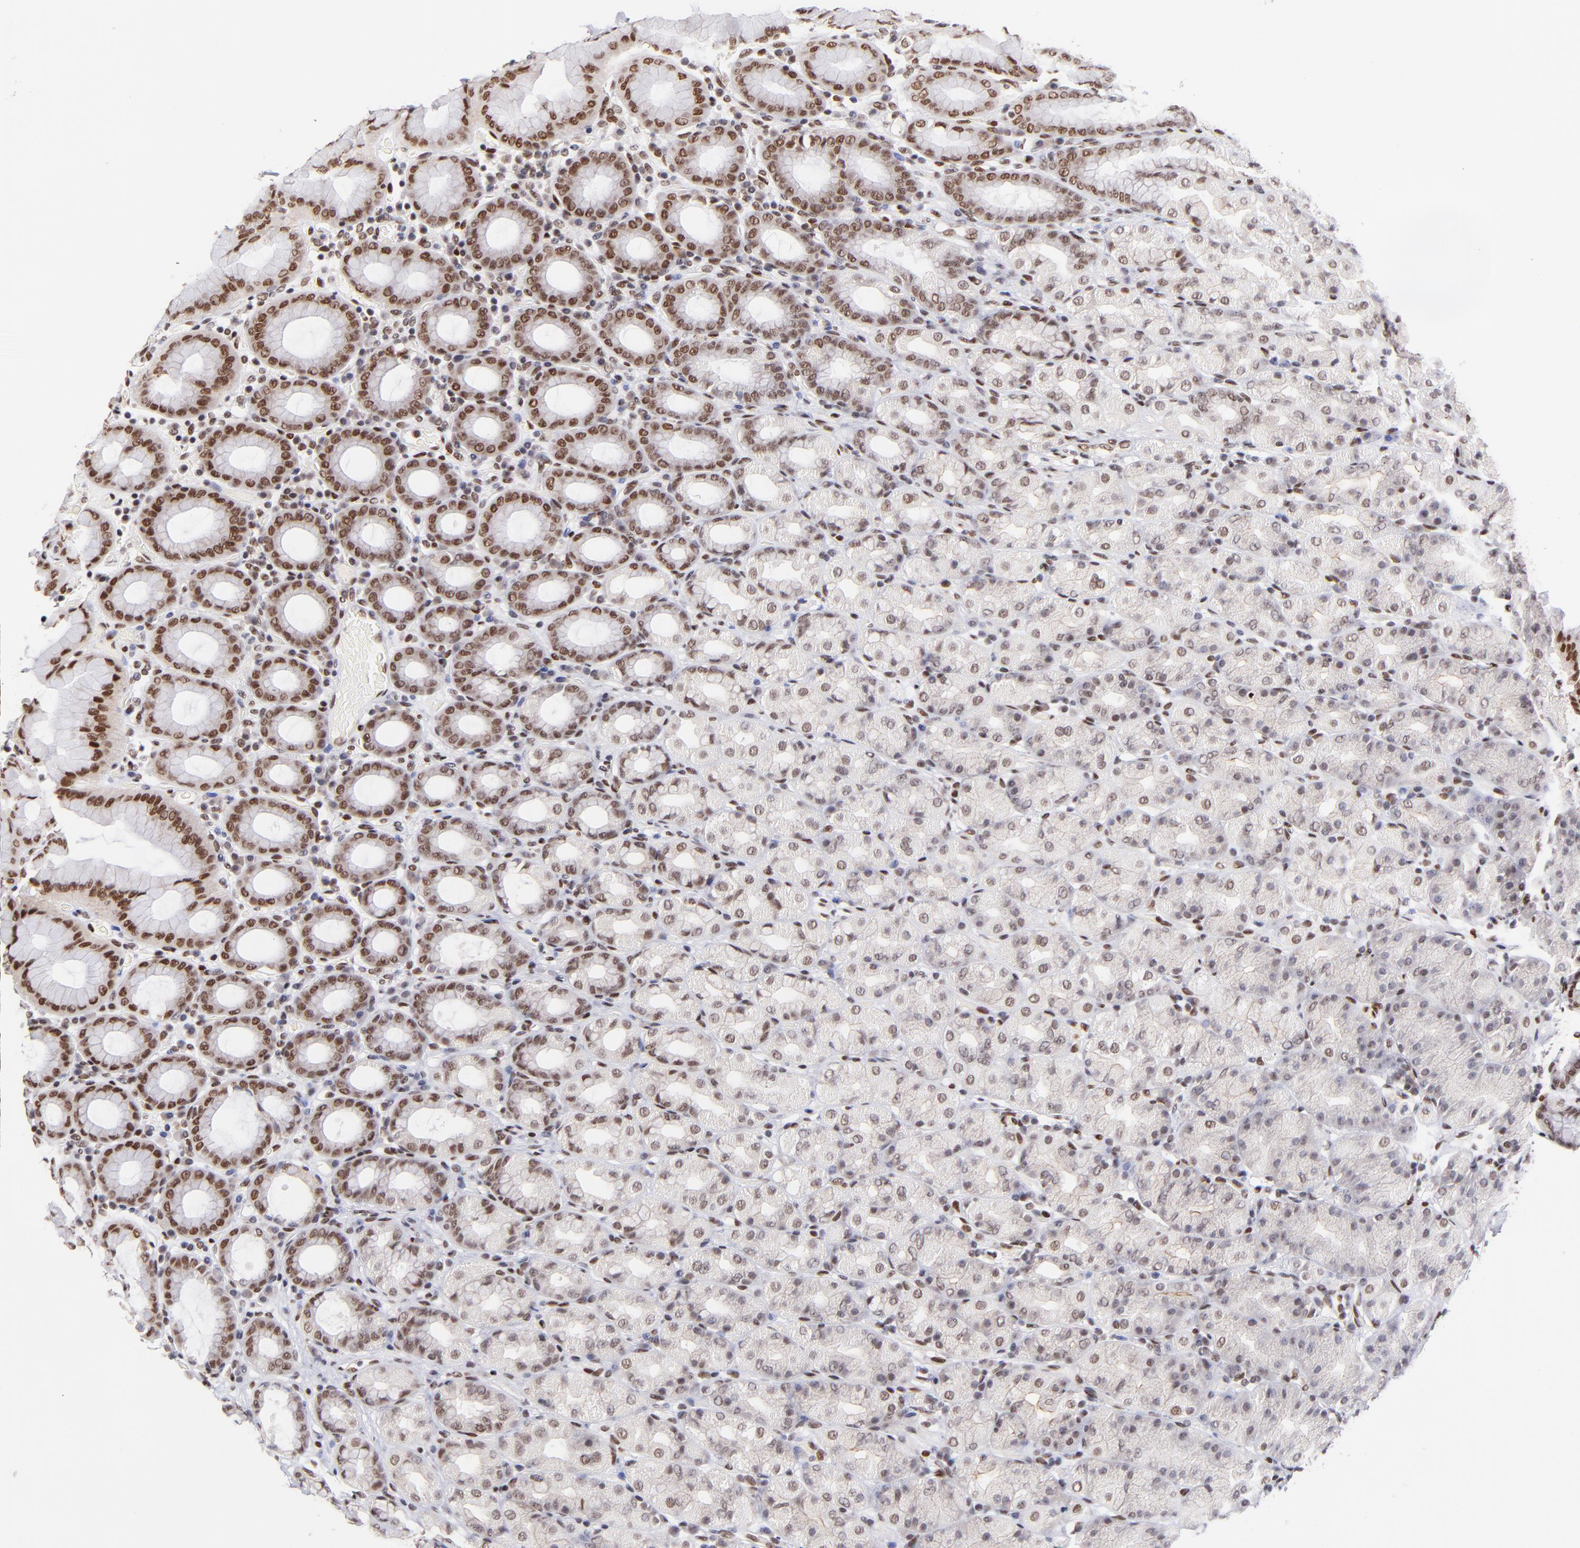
{"staining": {"intensity": "moderate", "quantity": ">75%", "location": "nuclear"}, "tissue": "stomach", "cell_type": "Glandular cells", "image_type": "normal", "snomed": [{"axis": "morphology", "description": "Normal tissue, NOS"}, {"axis": "topography", "description": "Stomach, upper"}], "caption": "Immunohistochemical staining of unremarkable stomach reveals >75% levels of moderate nuclear protein staining in about >75% of glandular cells. (DAB IHC with brightfield microscopy, high magnification).", "gene": "MIDEAS", "patient": {"sex": "male", "age": 68}}